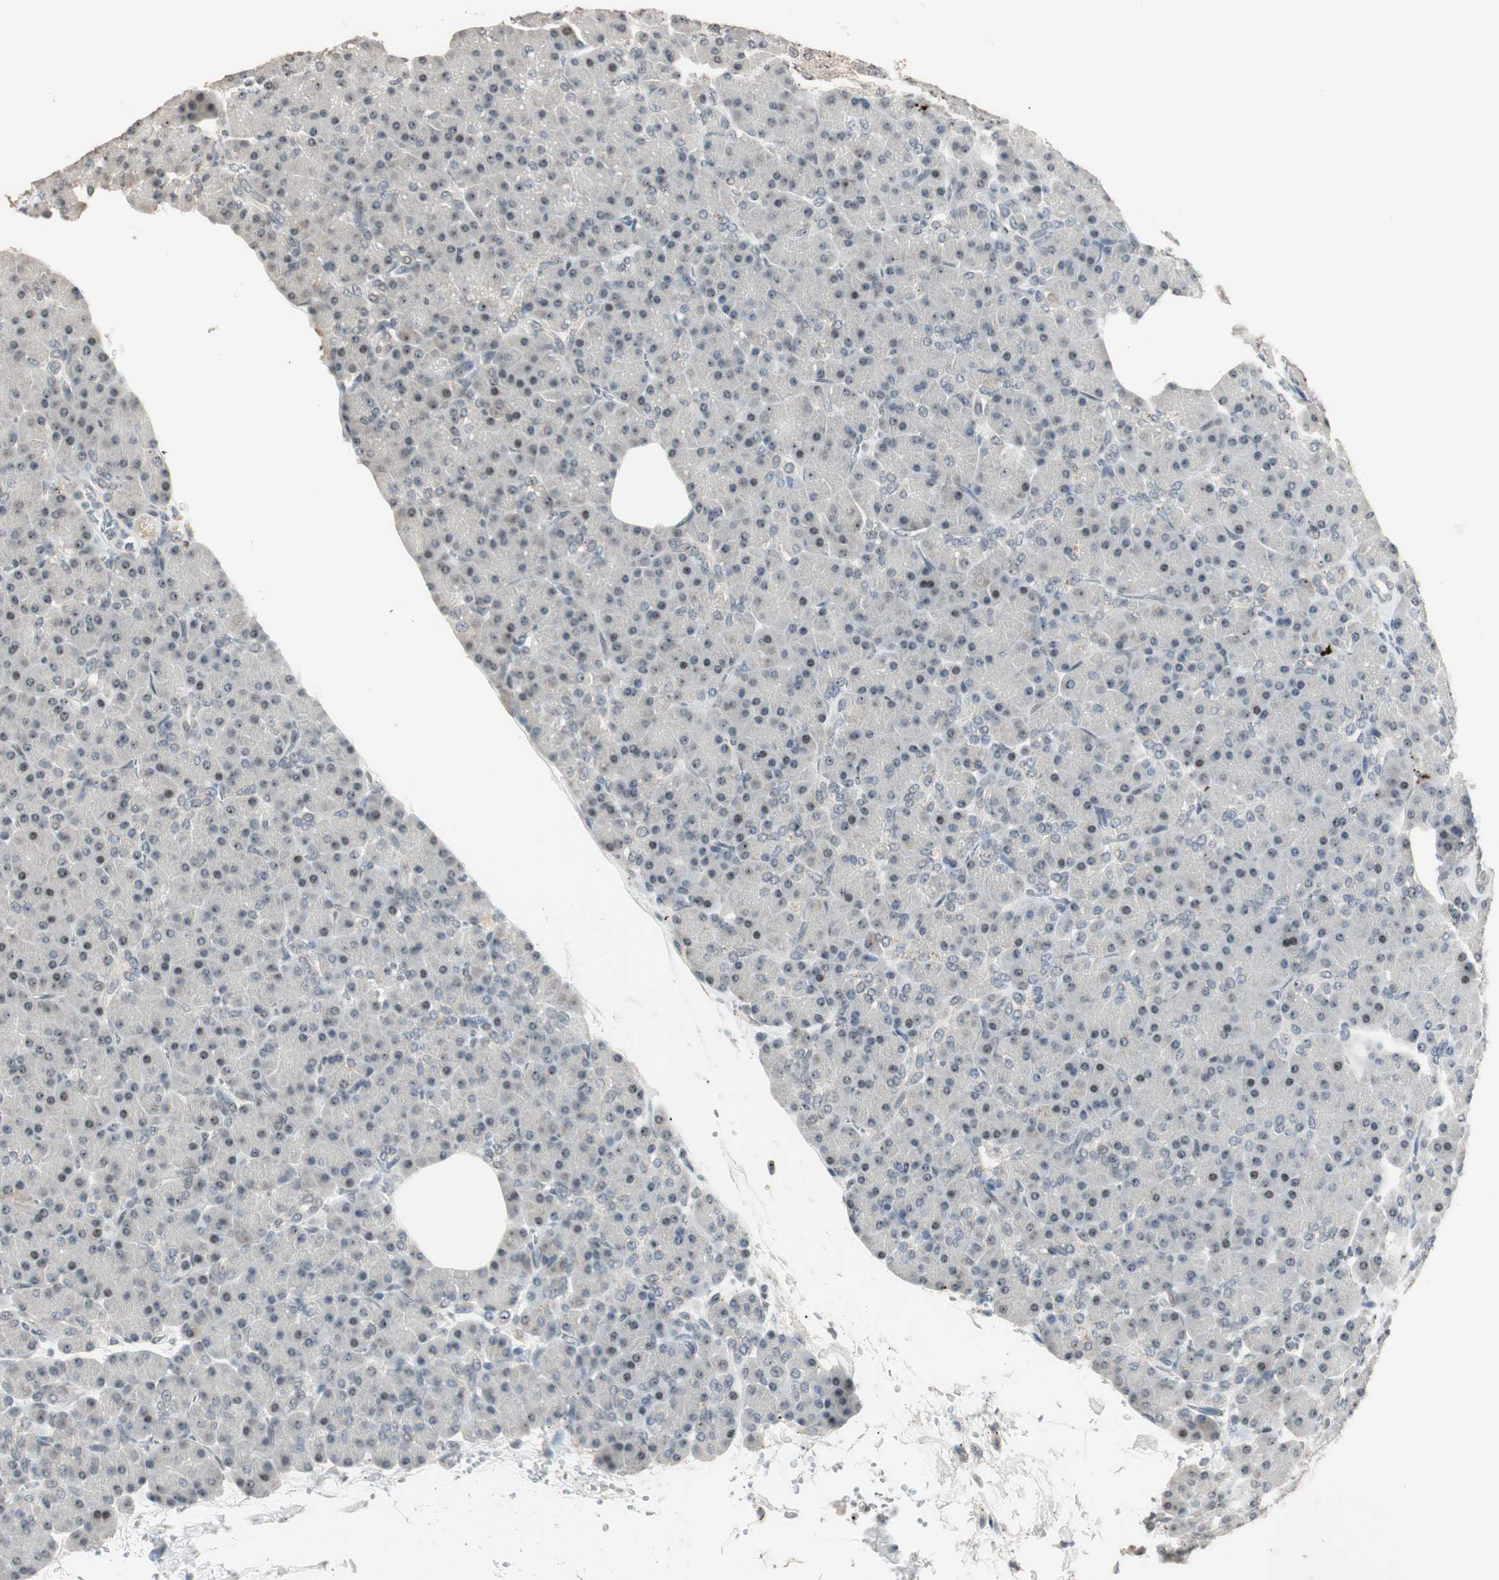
{"staining": {"intensity": "moderate", "quantity": ">75%", "location": "nuclear"}, "tissue": "pancreas", "cell_type": "Exocrine glandular cells", "image_type": "normal", "snomed": [{"axis": "morphology", "description": "Normal tissue, NOS"}, {"axis": "topography", "description": "Pancreas"}], "caption": "The immunohistochemical stain shows moderate nuclear positivity in exocrine glandular cells of benign pancreas. (brown staining indicates protein expression, while blue staining denotes nuclei).", "gene": "ETV4", "patient": {"sex": "female", "age": 43}}